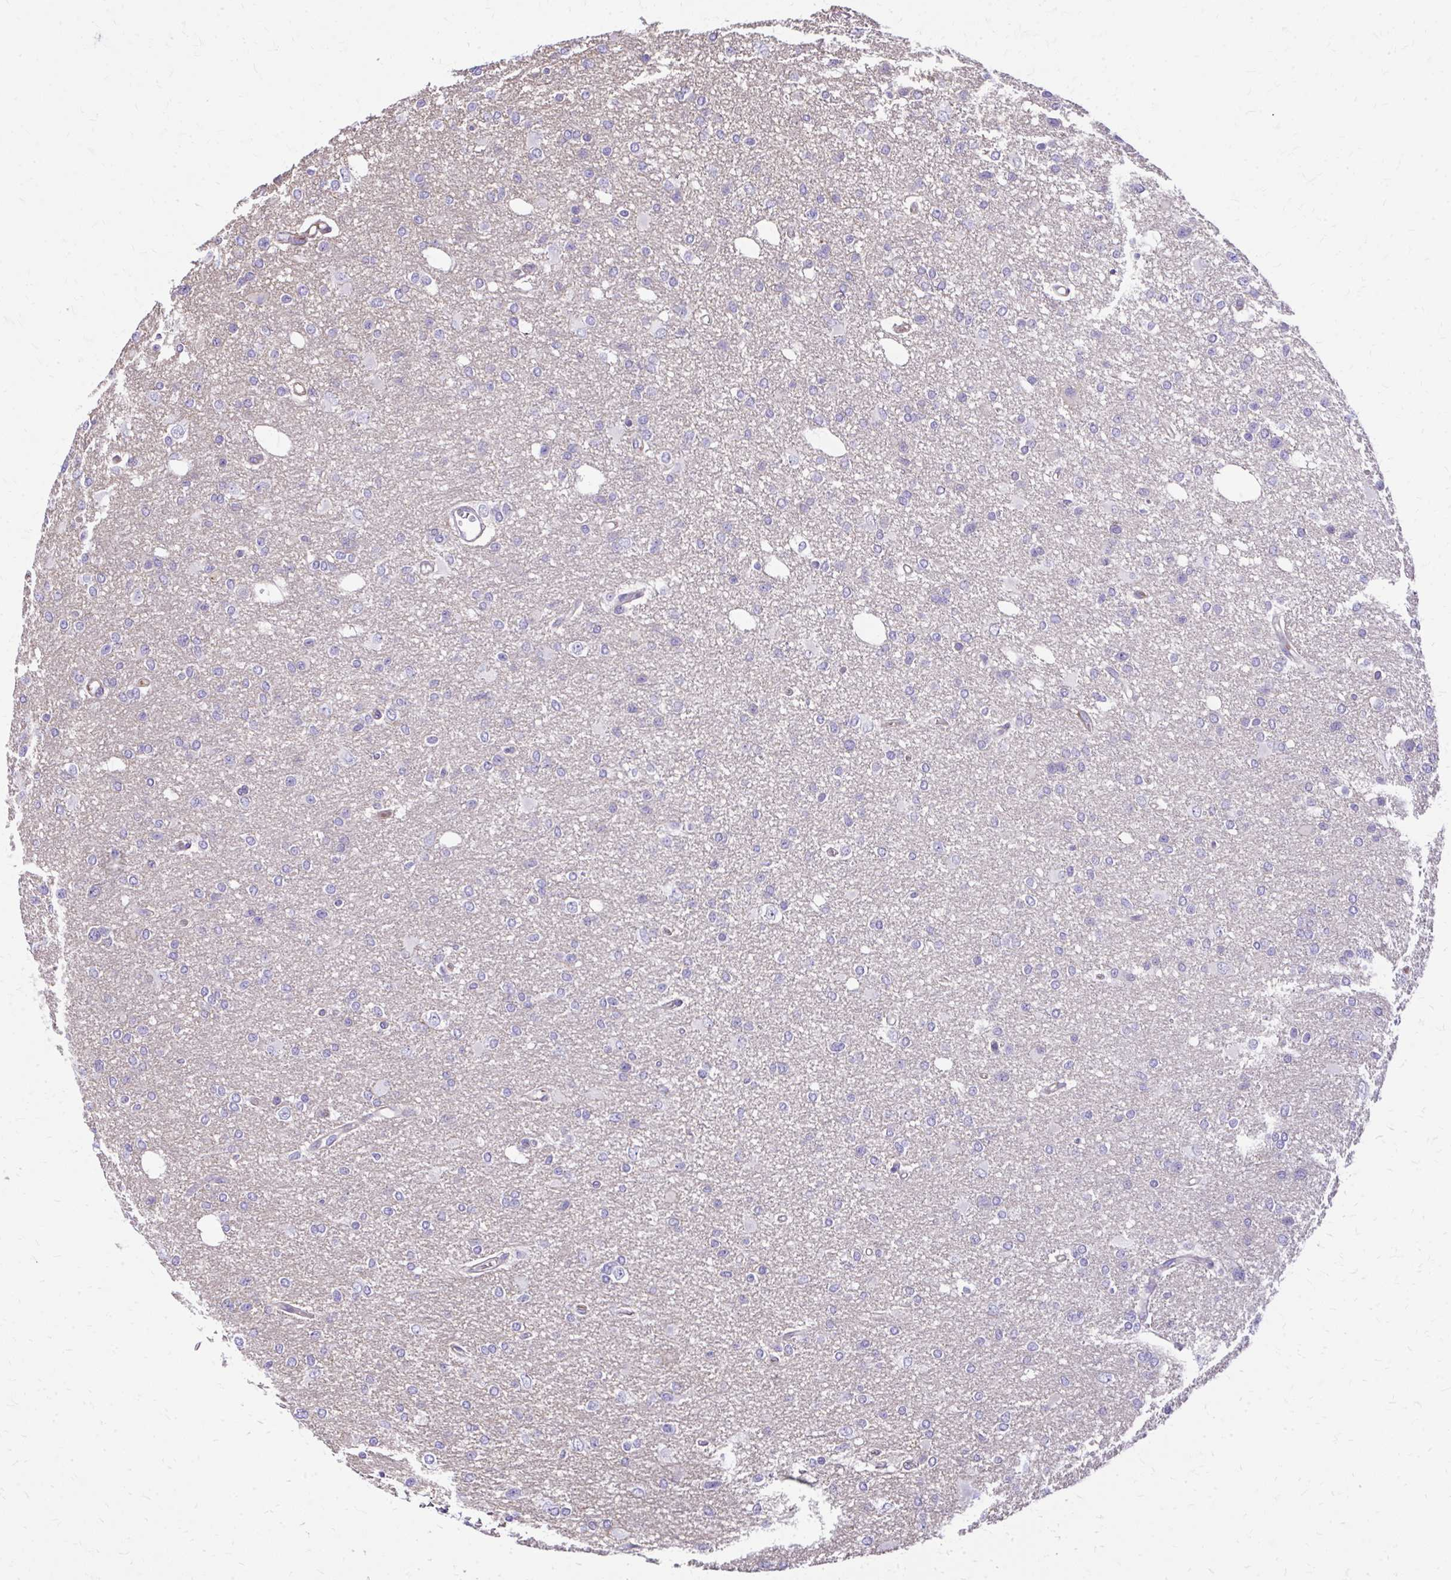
{"staining": {"intensity": "negative", "quantity": "none", "location": "none"}, "tissue": "glioma", "cell_type": "Tumor cells", "image_type": "cancer", "snomed": [{"axis": "morphology", "description": "Glioma, malignant, Low grade"}, {"axis": "topography", "description": "Brain"}], "caption": "Malignant low-grade glioma was stained to show a protein in brown. There is no significant staining in tumor cells.", "gene": "RUNDC3B", "patient": {"sex": "male", "age": 26}}